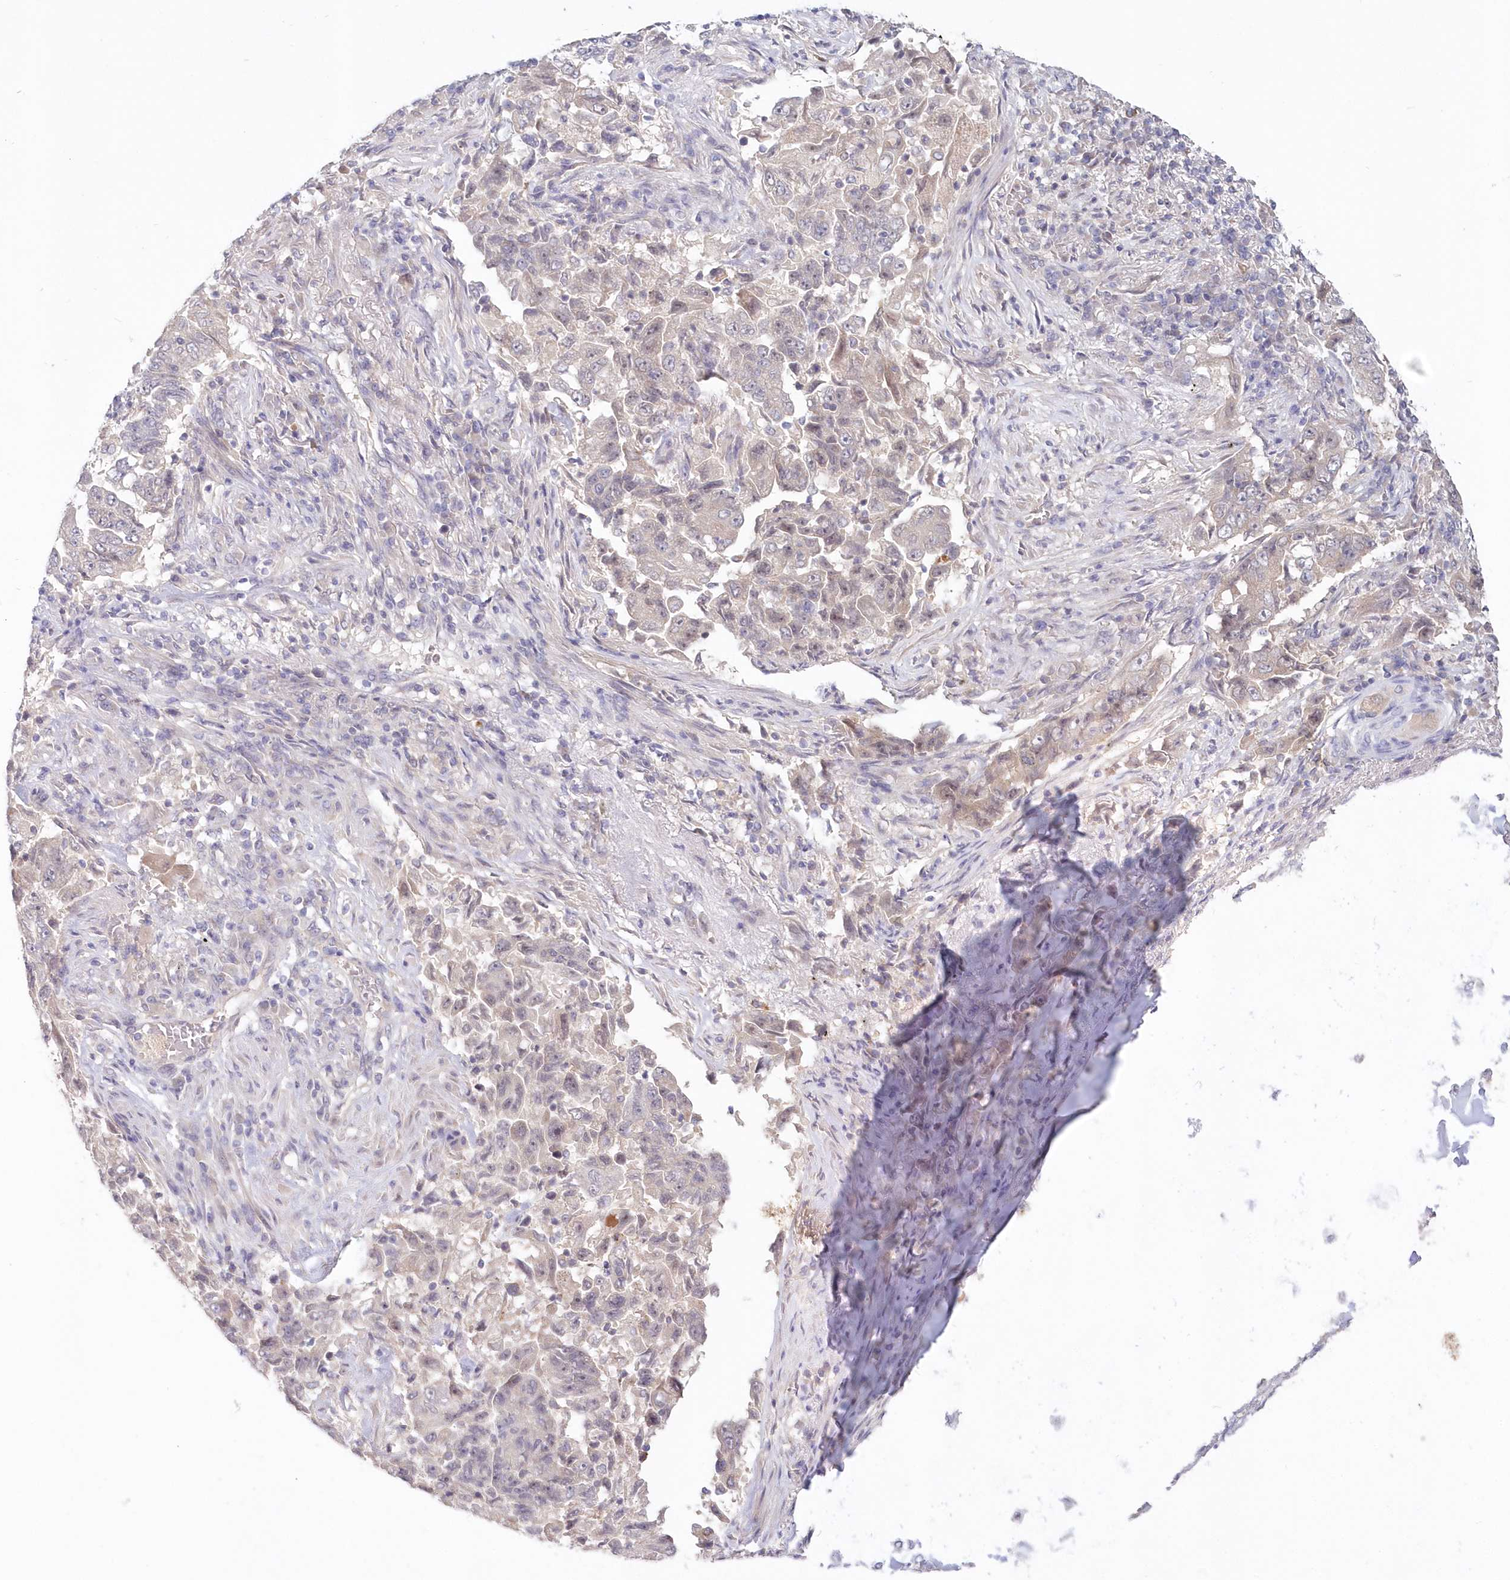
{"staining": {"intensity": "negative", "quantity": "none", "location": "none"}, "tissue": "lung cancer", "cell_type": "Tumor cells", "image_type": "cancer", "snomed": [{"axis": "morphology", "description": "Adenocarcinoma, NOS"}, {"axis": "topography", "description": "Lung"}], "caption": "IHC image of human lung cancer stained for a protein (brown), which demonstrates no positivity in tumor cells.", "gene": "KATNA1", "patient": {"sex": "female", "age": 51}}